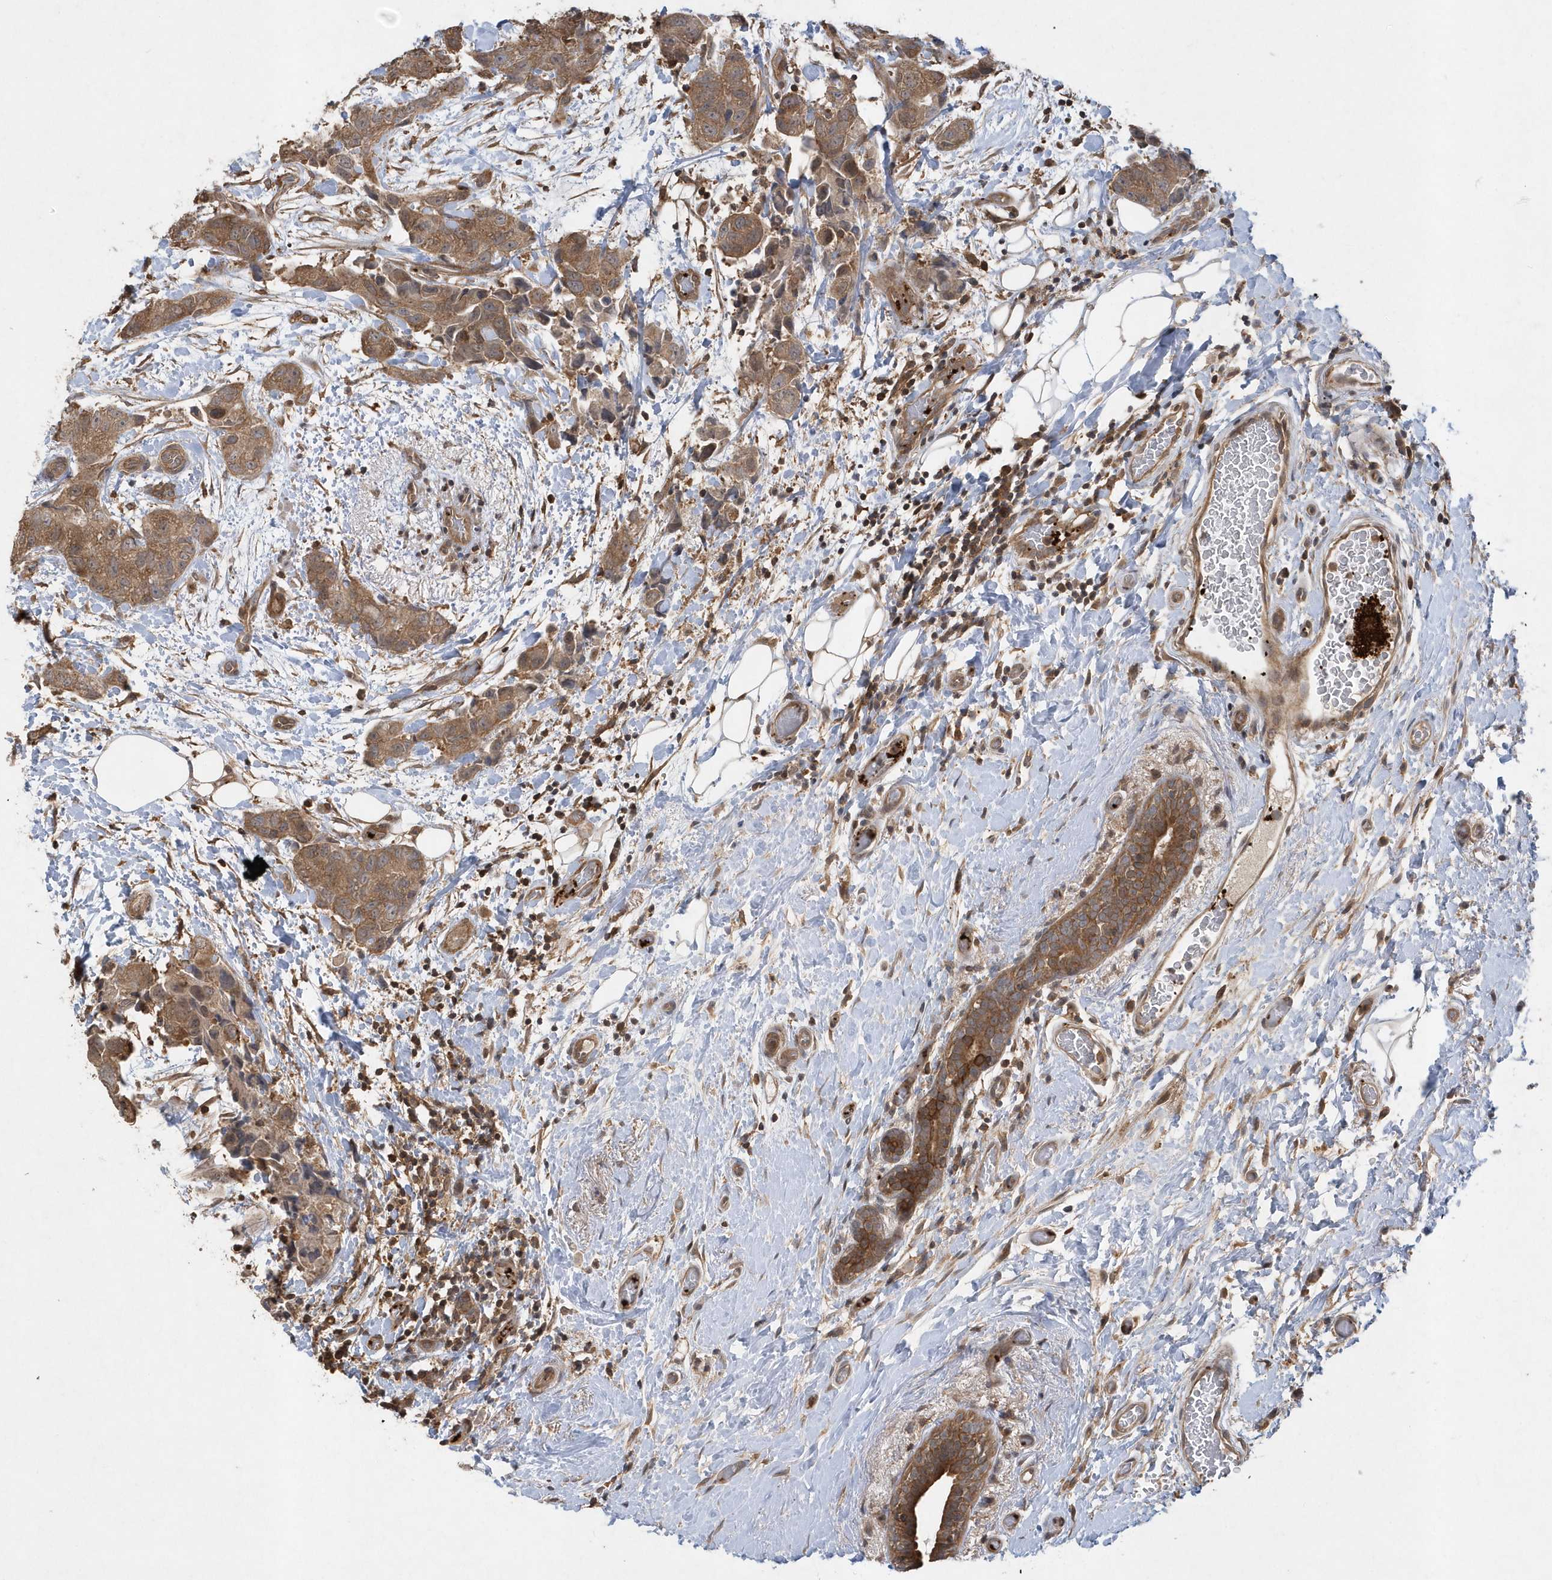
{"staining": {"intensity": "moderate", "quantity": ">75%", "location": "cytoplasmic/membranous"}, "tissue": "breast cancer", "cell_type": "Tumor cells", "image_type": "cancer", "snomed": [{"axis": "morphology", "description": "Duct carcinoma"}, {"axis": "topography", "description": "Breast"}], "caption": "This is an image of IHC staining of breast intraductal carcinoma, which shows moderate expression in the cytoplasmic/membranous of tumor cells.", "gene": "ACYP1", "patient": {"sex": "female", "age": 62}}